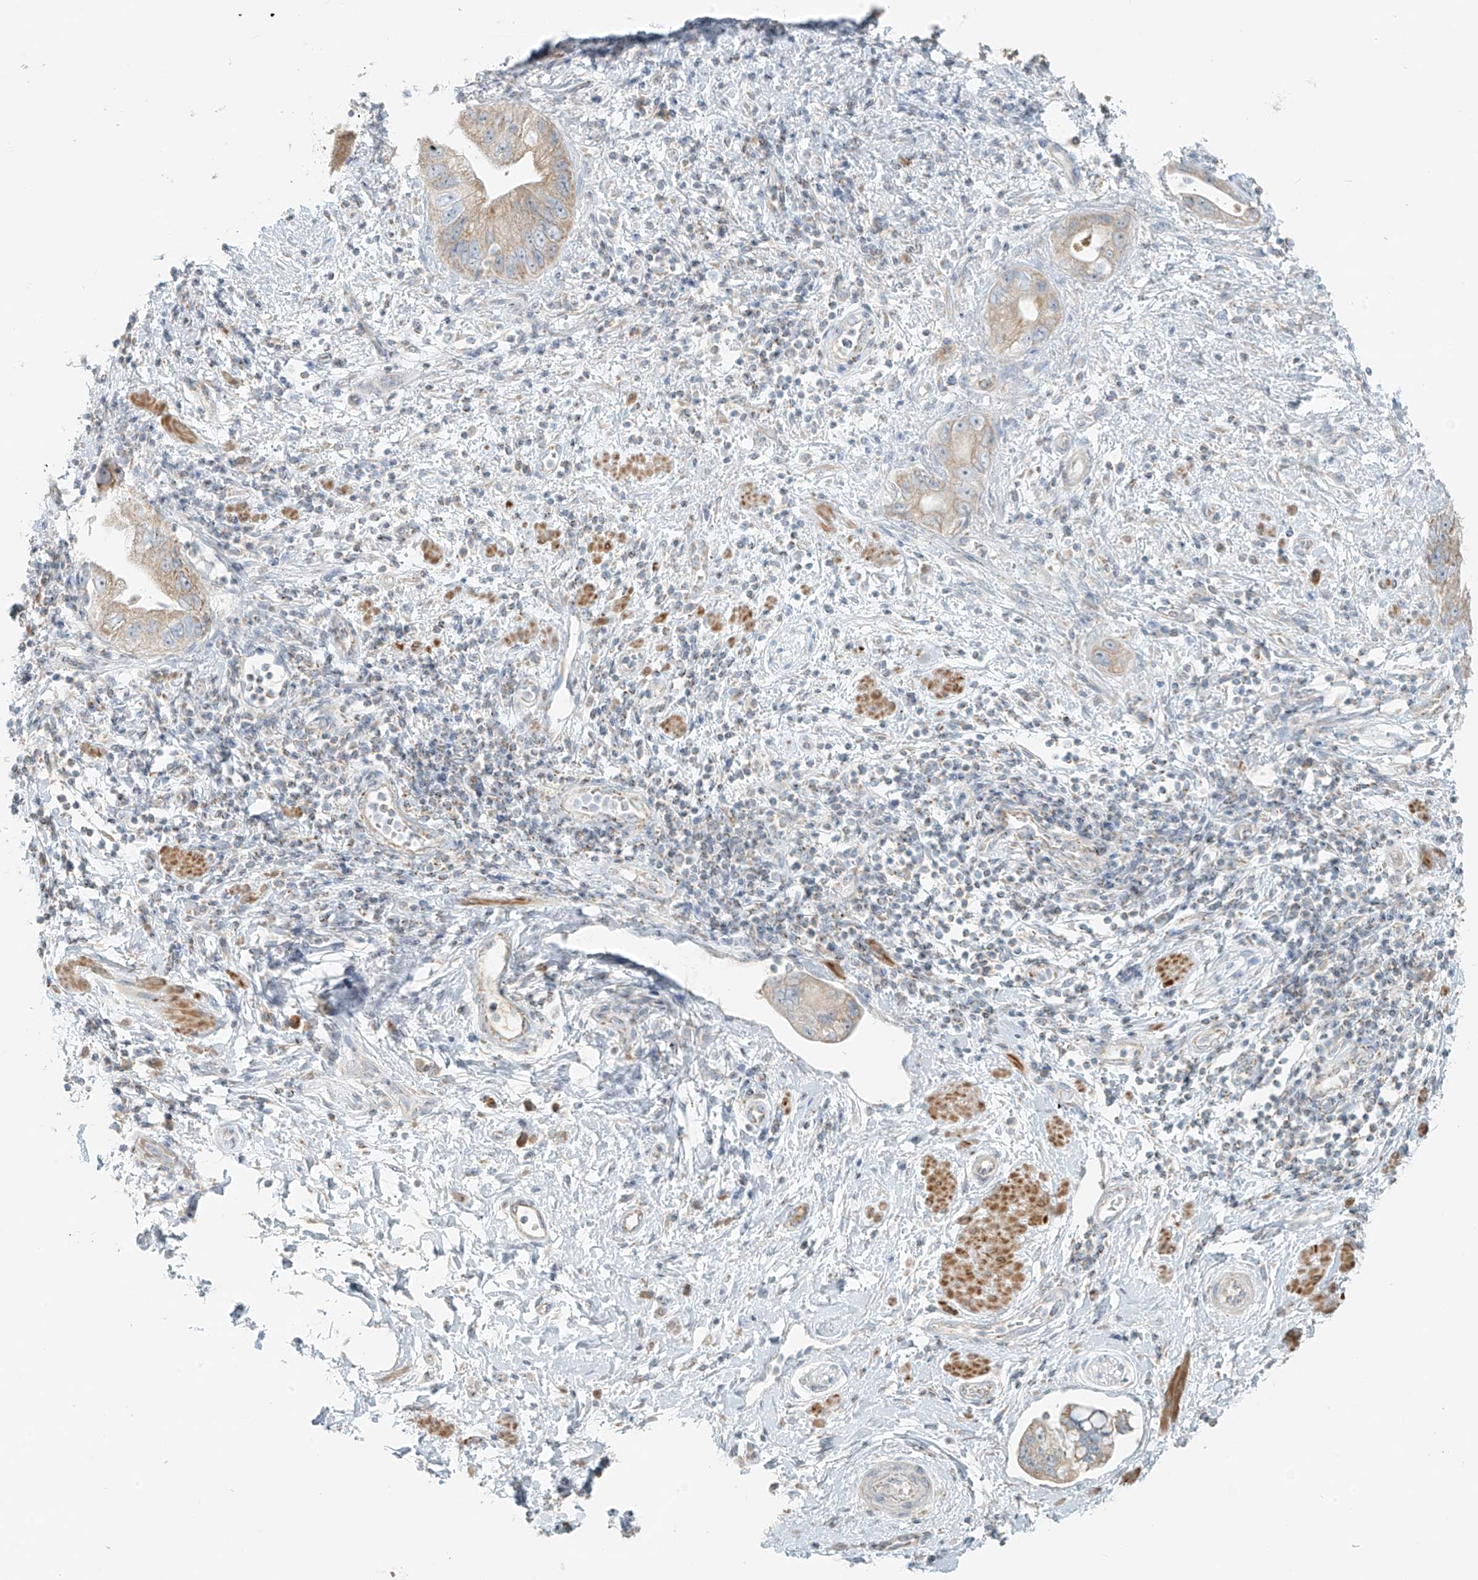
{"staining": {"intensity": "weak", "quantity": "<25%", "location": "cytoplasmic/membranous"}, "tissue": "pancreatic cancer", "cell_type": "Tumor cells", "image_type": "cancer", "snomed": [{"axis": "morphology", "description": "Adenocarcinoma, NOS"}, {"axis": "topography", "description": "Pancreas"}], "caption": "This is a micrograph of immunohistochemistry (IHC) staining of pancreatic adenocarcinoma, which shows no positivity in tumor cells.", "gene": "UST", "patient": {"sex": "female", "age": 73}}